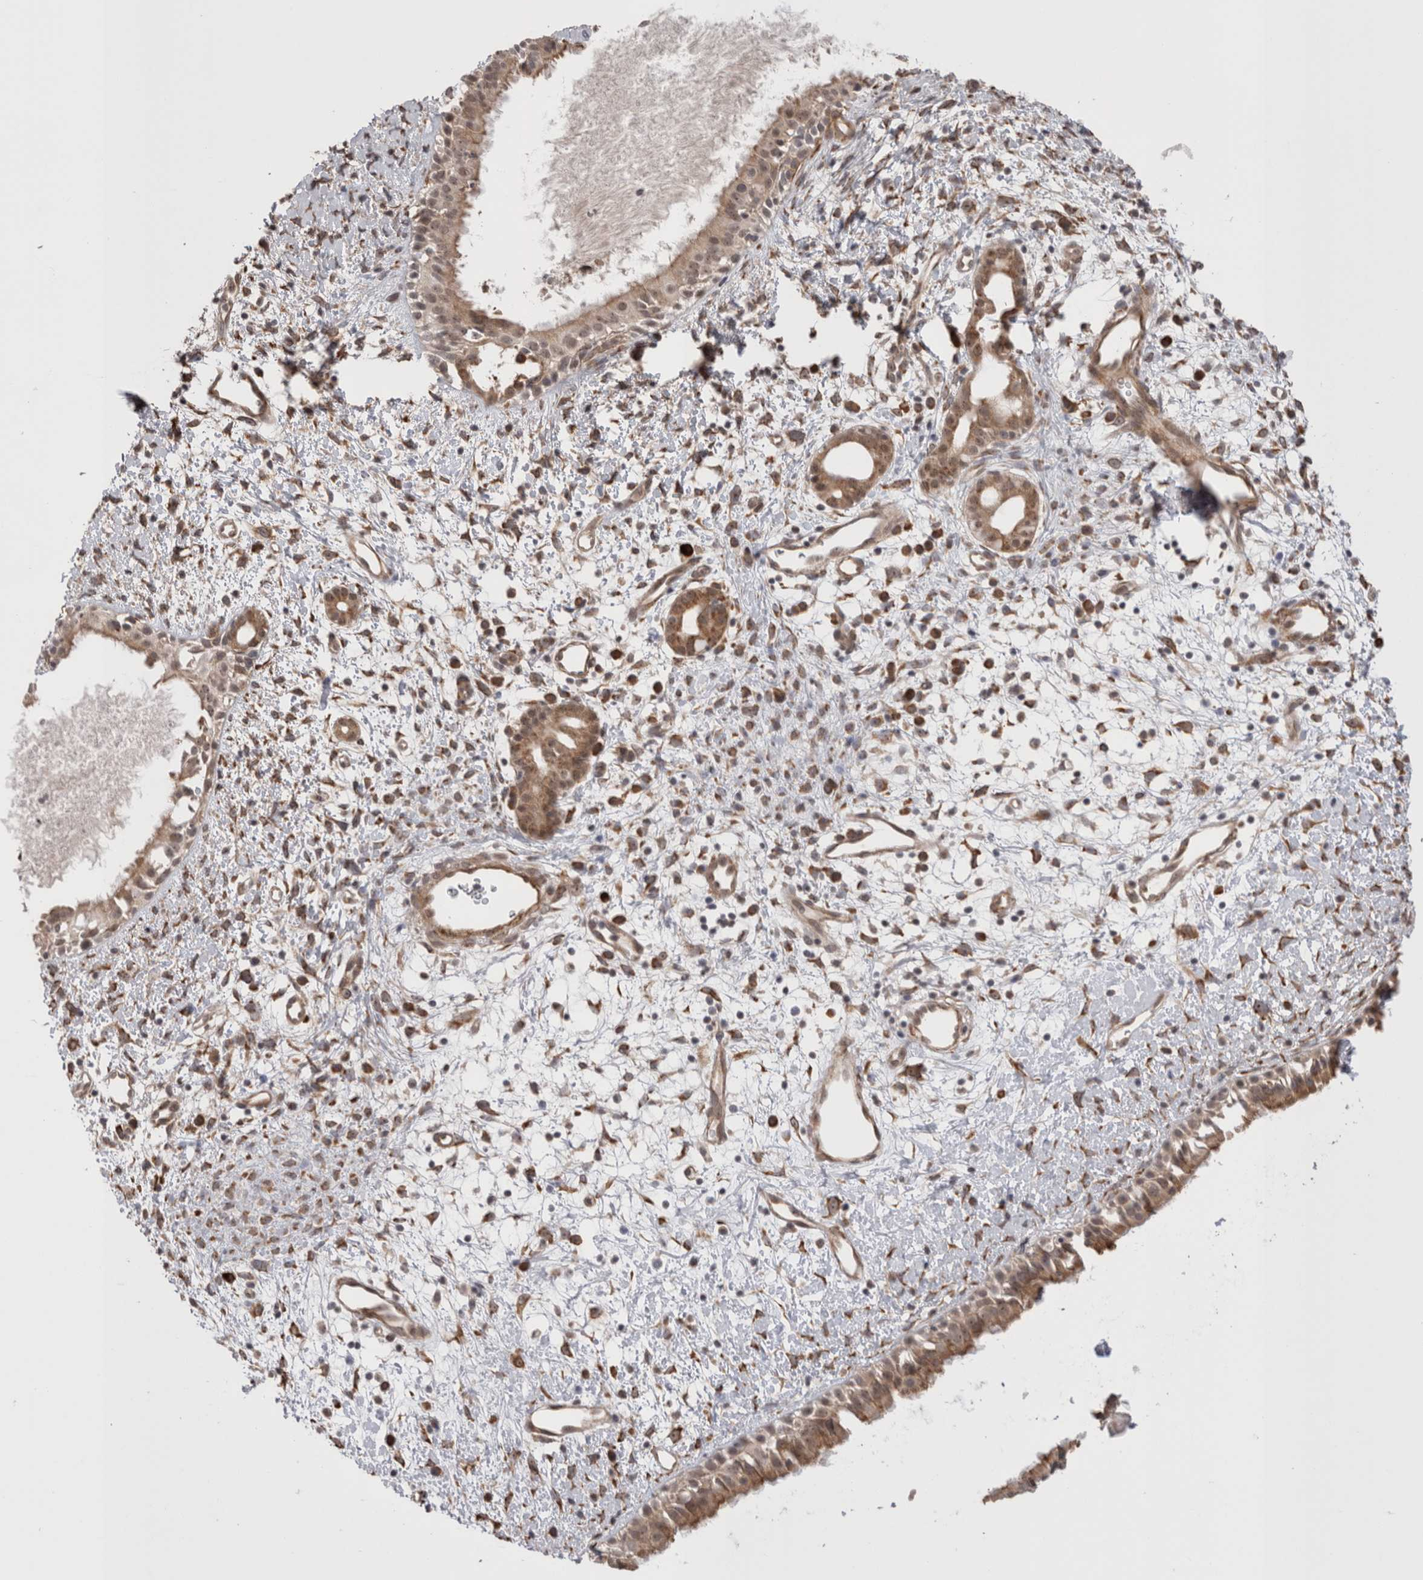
{"staining": {"intensity": "moderate", "quantity": ">75%", "location": "cytoplasmic/membranous,nuclear"}, "tissue": "nasopharynx", "cell_type": "Respiratory epithelial cells", "image_type": "normal", "snomed": [{"axis": "morphology", "description": "Normal tissue, NOS"}, {"axis": "topography", "description": "Nasopharynx"}], "caption": "The histopathology image exhibits immunohistochemical staining of unremarkable nasopharynx. There is moderate cytoplasmic/membranous,nuclear positivity is present in approximately >75% of respiratory epithelial cells.", "gene": "EXOSC4", "patient": {"sex": "male", "age": 22}}